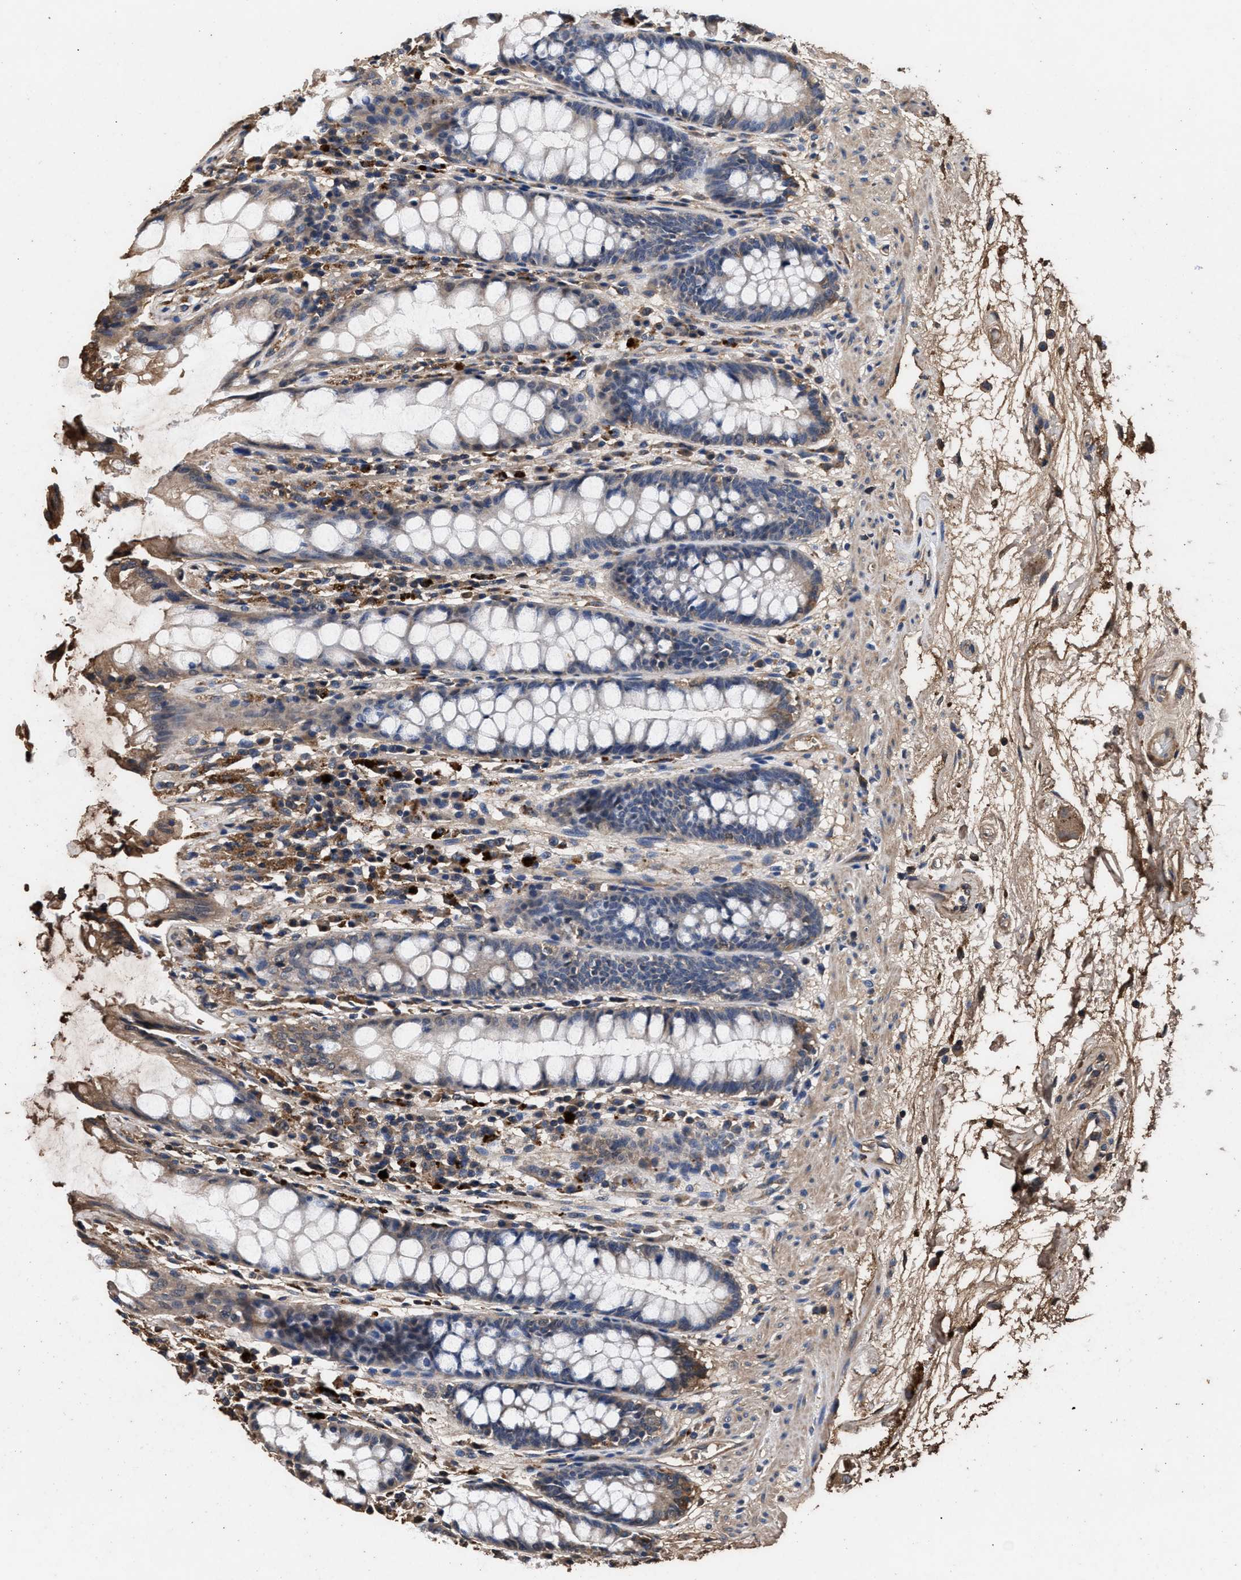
{"staining": {"intensity": "moderate", "quantity": ">75%", "location": "cytoplasmic/membranous"}, "tissue": "rectum", "cell_type": "Glandular cells", "image_type": "normal", "snomed": [{"axis": "morphology", "description": "Normal tissue, NOS"}, {"axis": "topography", "description": "Rectum"}], "caption": "Moderate cytoplasmic/membranous protein expression is identified in approximately >75% of glandular cells in rectum.", "gene": "ENSG00000286112", "patient": {"sex": "male", "age": 64}}